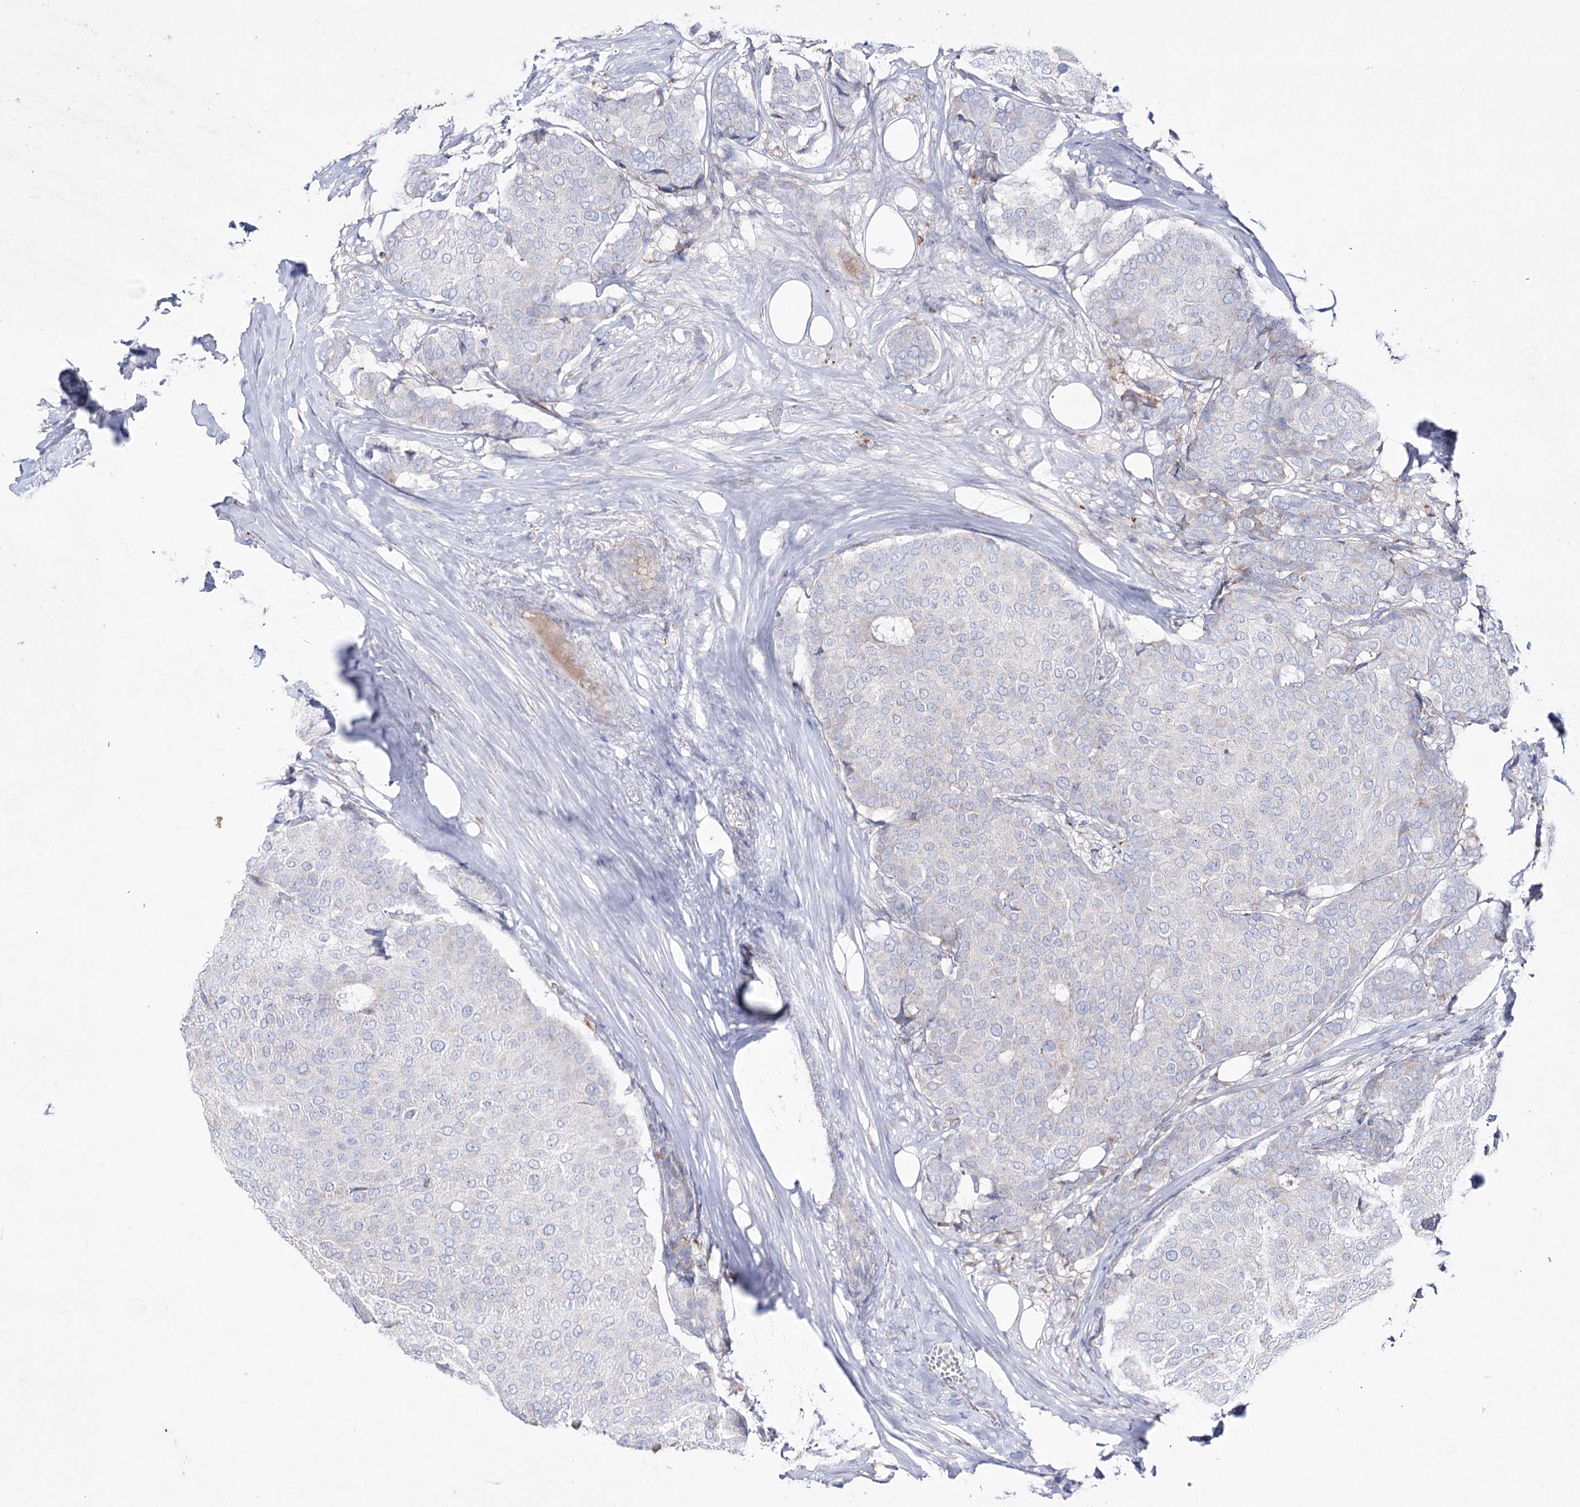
{"staining": {"intensity": "negative", "quantity": "none", "location": "none"}, "tissue": "breast cancer", "cell_type": "Tumor cells", "image_type": "cancer", "snomed": [{"axis": "morphology", "description": "Duct carcinoma"}, {"axis": "topography", "description": "Breast"}], "caption": "Human invasive ductal carcinoma (breast) stained for a protein using immunohistochemistry exhibits no expression in tumor cells.", "gene": "NAGLU", "patient": {"sex": "female", "age": 75}}